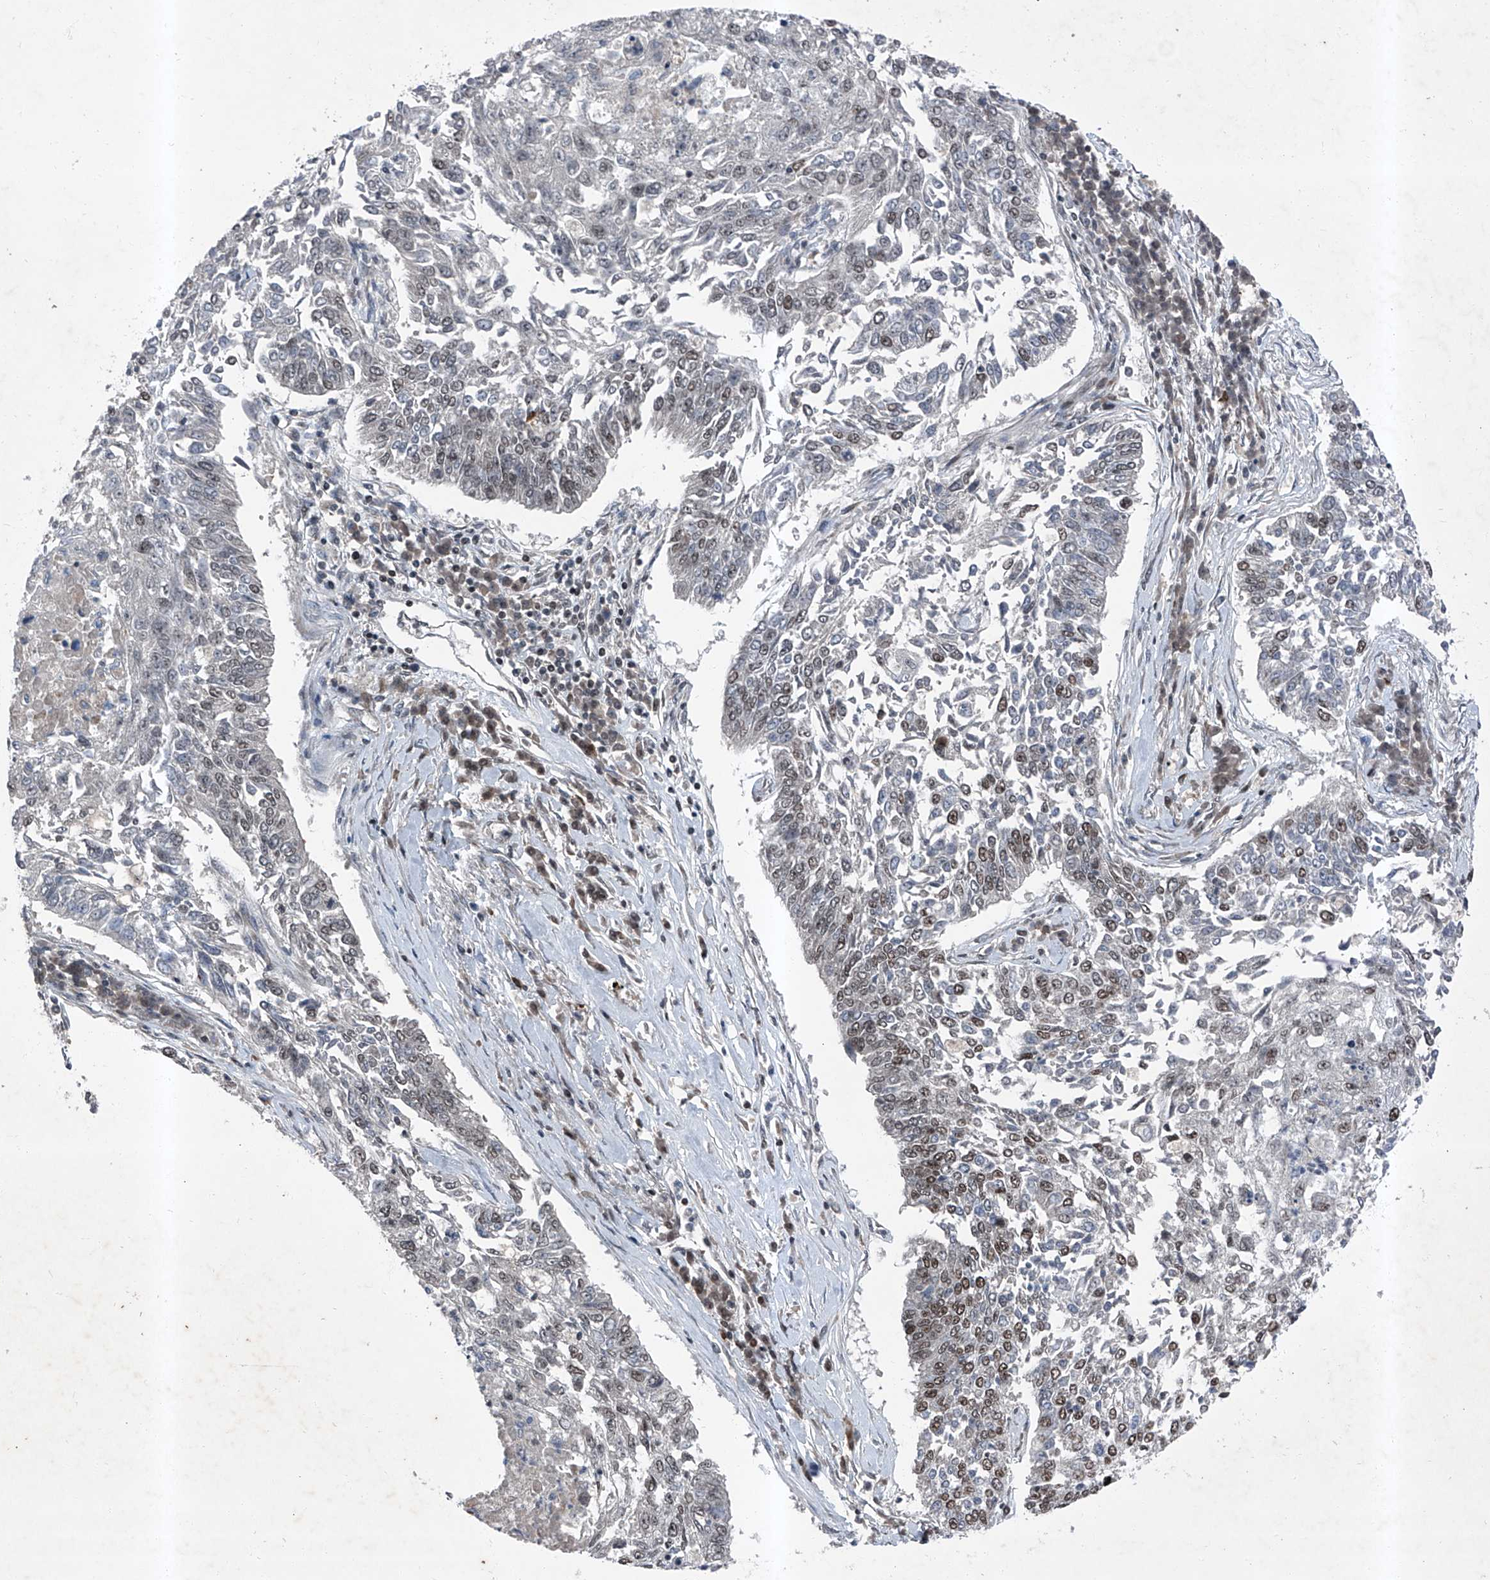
{"staining": {"intensity": "moderate", "quantity": "<25%", "location": "nuclear"}, "tissue": "lung cancer", "cell_type": "Tumor cells", "image_type": "cancer", "snomed": [{"axis": "morphology", "description": "Normal tissue, NOS"}, {"axis": "morphology", "description": "Squamous cell carcinoma, NOS"}, {"axis": "topography", "description": "Cartilage tissue"}, {"axis": "topography", "description": "Bronchus"}, {"axis": "topography", "description": "Lung"}], "caption": "Lung squamous cell carcinoma stained for a protein (brown) exhibits moderate nuclear positive staining in approximately <25% of tumor cells.", "gene": "BMI1", "patient": {"sex": "female", "age": 49}}